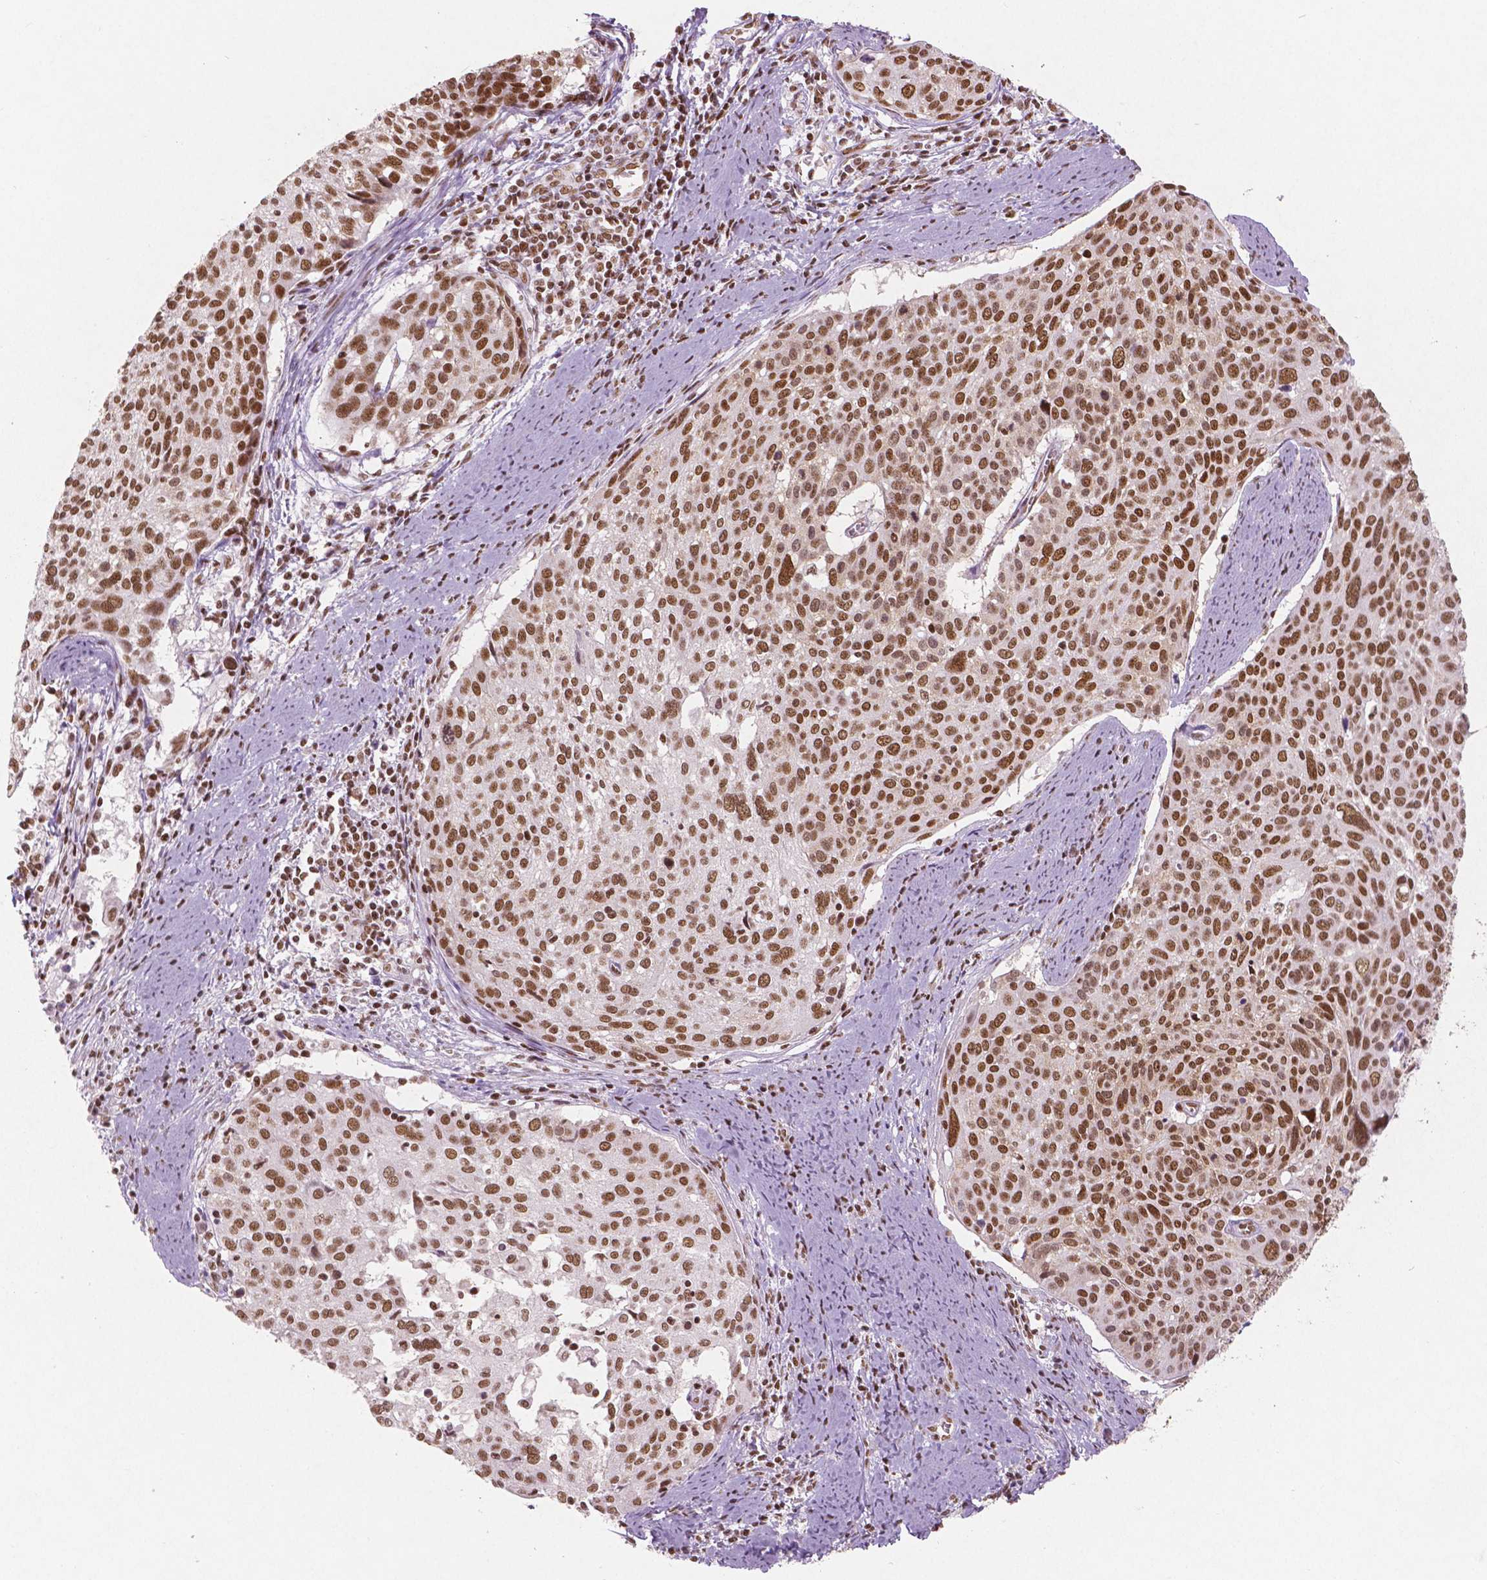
{"staining": {"intensity": "moderate", "quantity": ">75%", "location": "nuclear"}, "tissue": "cervical cancer", "cell_type": "Tumor cells", "image_type": "cancer", "snomed": [{"axis": "morphology", "description": "Squamous cell carcinoma, NOS"}, {"axis": "topography", "description": "Cervix"}], "caption": "Tumor cells exhibit medium levels of moderate nuclear positivity in about >75% of cells in cervical squamous cell carcinoma.", "gene": "BRD4", "patient": {"sex": "female", "age": 39}}